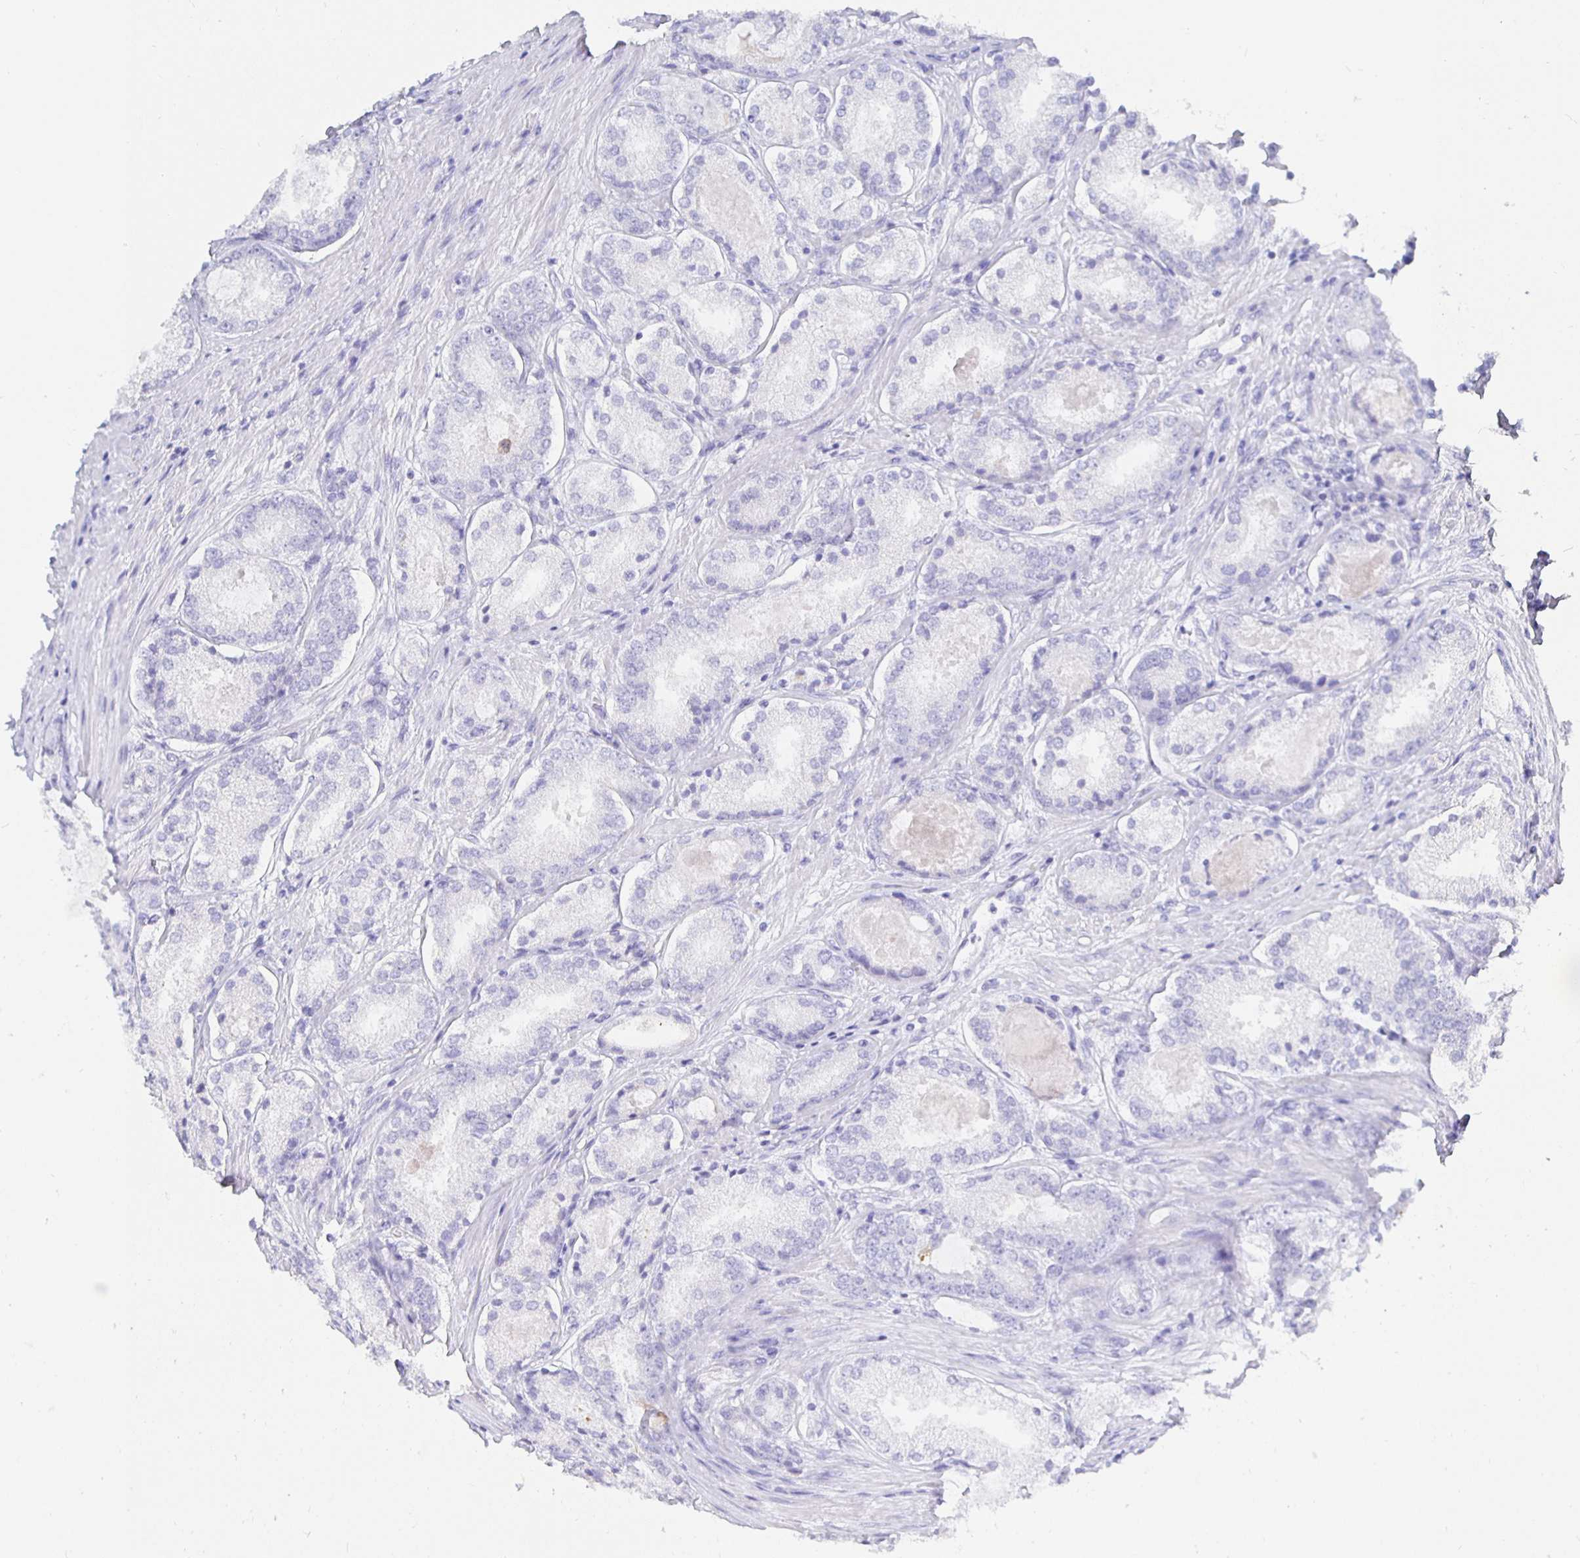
{"staining": {"intensity": "negative", "quantity": "none", "location": "none"}, "tissue": "prostate cancer", "cell_type": "Tumor cells", "image_type": "cancer", "snomed": [{"axis": "morphology", "description": "Adenocarcinoma, Low grade"}, {"axis": "topography", "description": "Prostate"}], "caption": "Image shows no significant protein expression in tumor cells of adenocarcinoma (low-grade) (prostate).", "gene": "UMOD", "patient": {"sex": "male", "age": 68}}